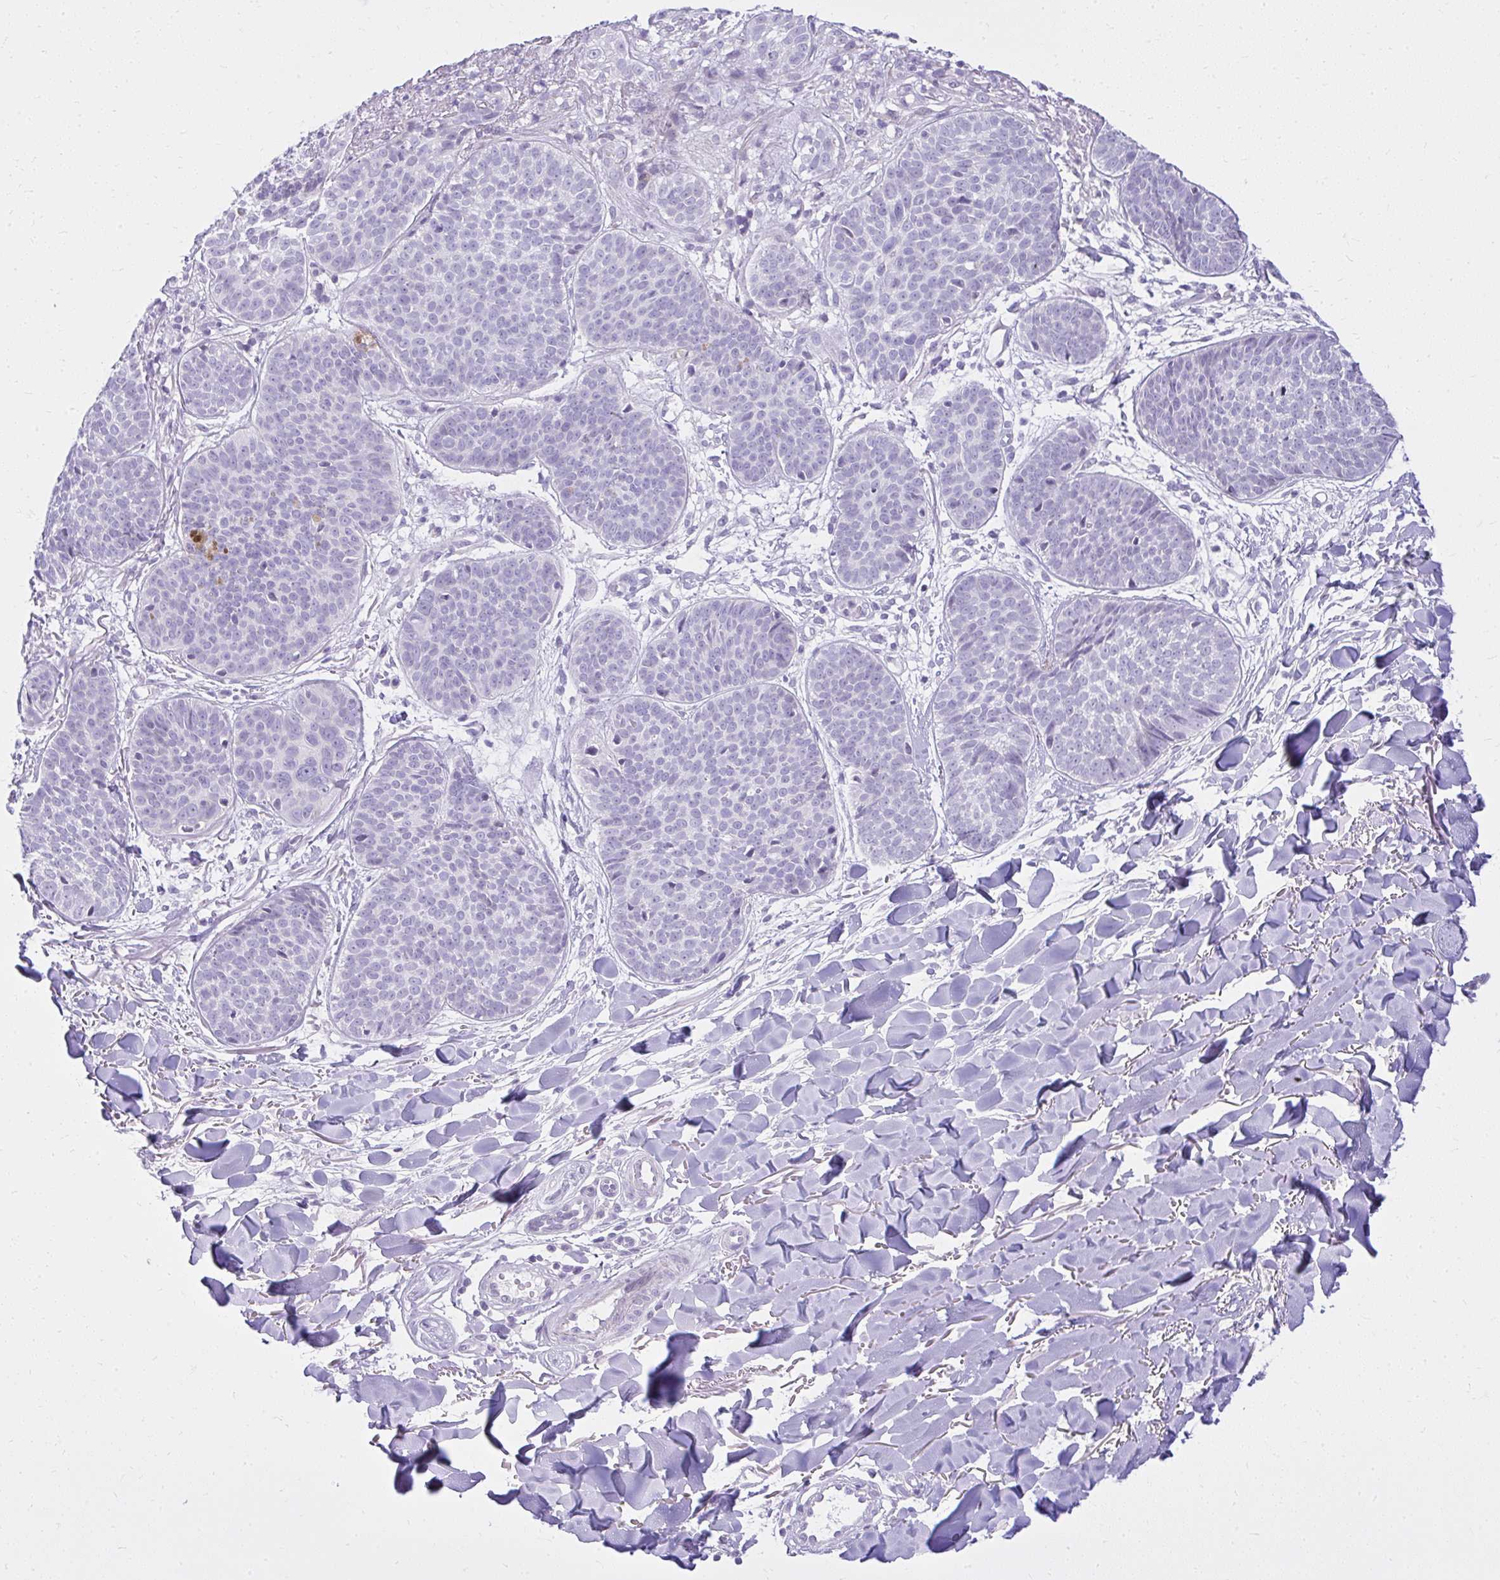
{"staining": {"intensity": "negative", "quantity": "none", "location": "none"}, "tissue": "skin cancer", "cell_type": "Tumor cells", "image_type": "cancer", "snomed": [{"axis": "morphology", "description": "Basal cell carcinoma"}, {"axis": "topography", "description": "Skin"}, {"axis": "topography", "description": "Skin of neck"}, {"axis": "topography", "description": "Skin of shoulder"}, {"axis": "topography", "description": "Skin of back"}], "caption": "Micrograph shows no significant protein staining in tumor cells of skin cancer.", "gene": "PRAP1", "patient": {"sex": "male", "age": 80}}